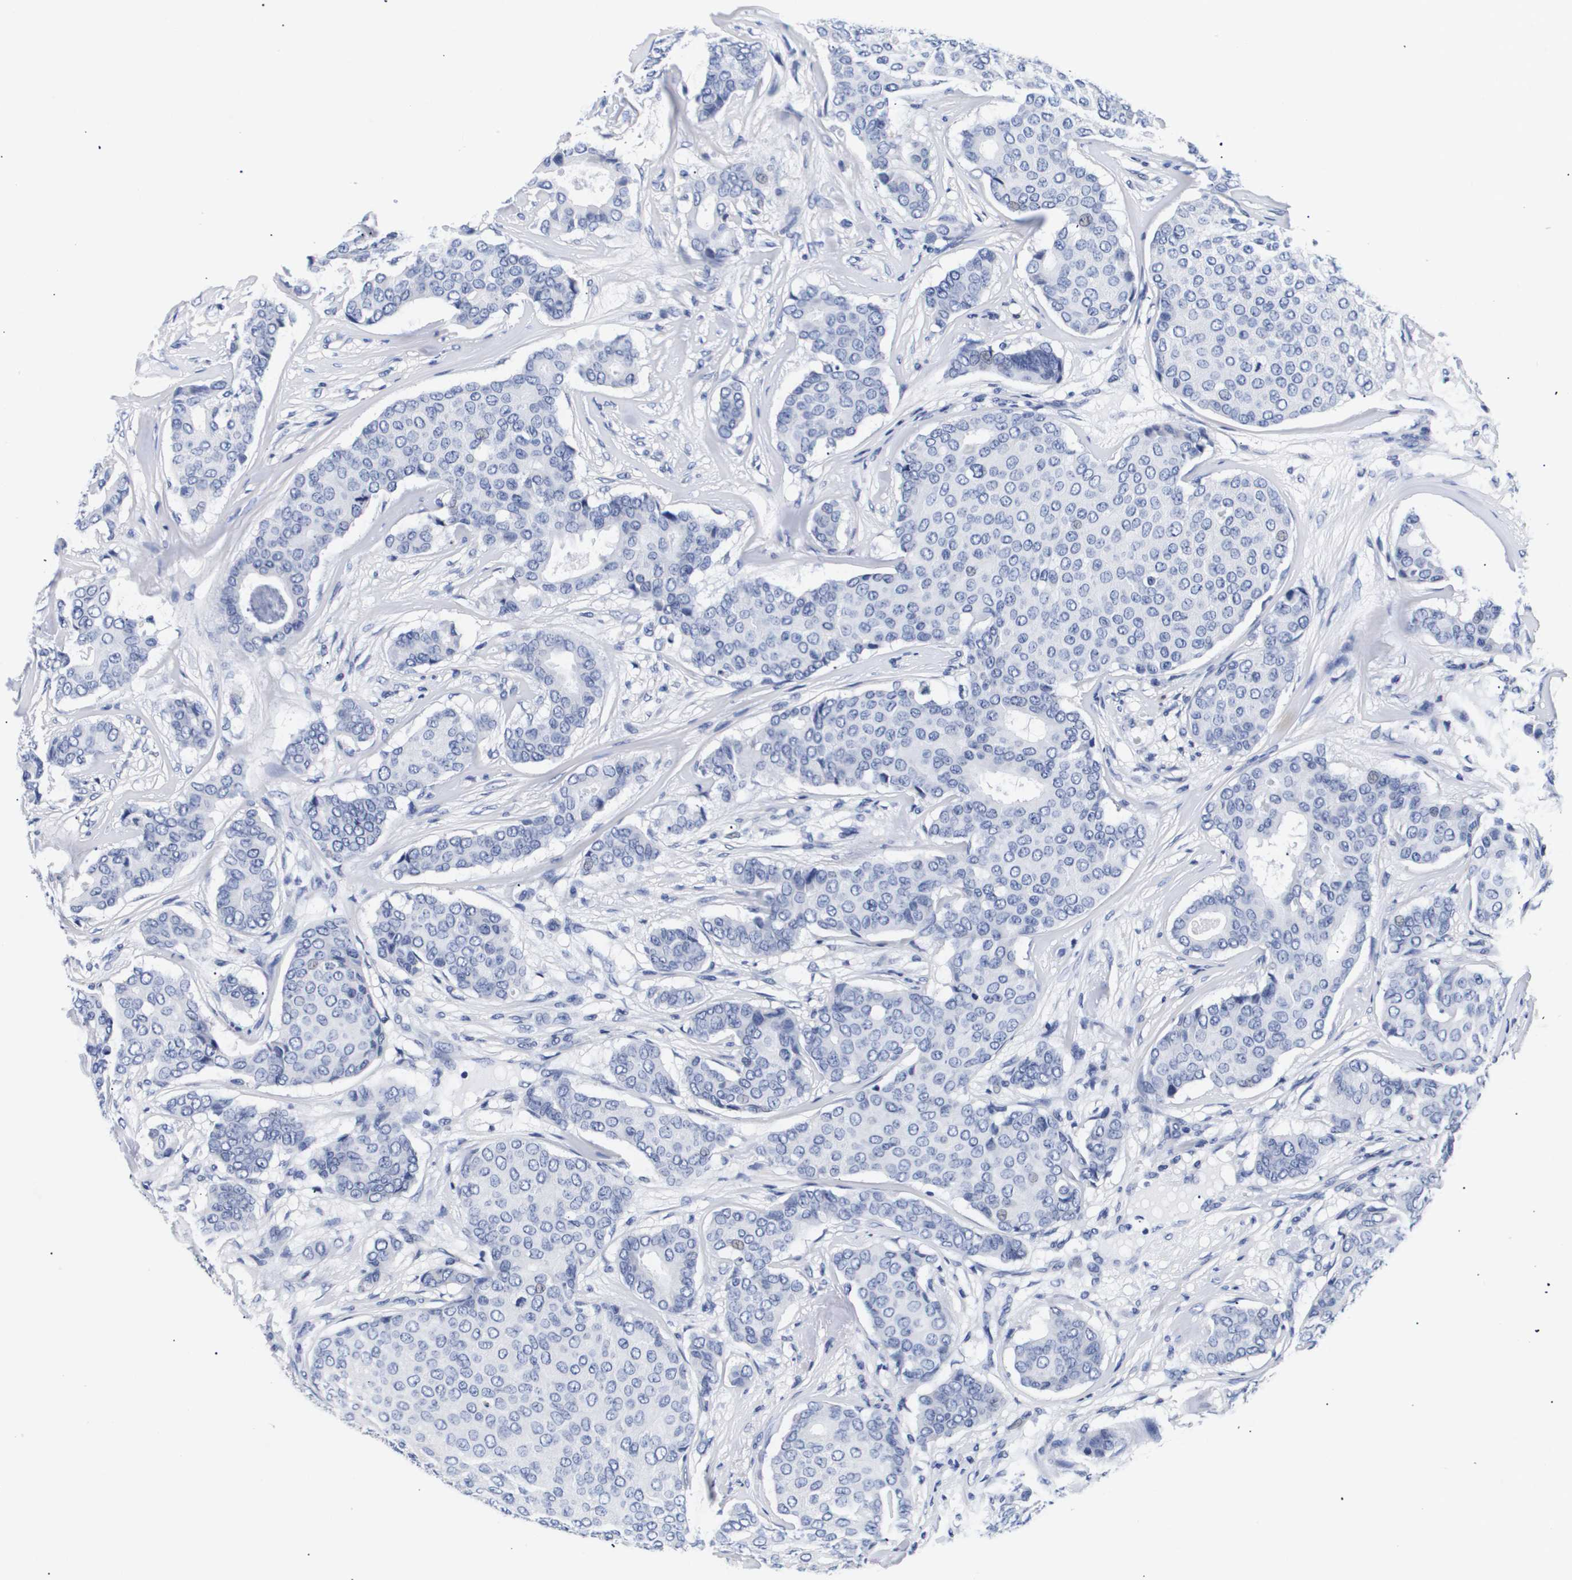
{"staining": {"intensity": "negative", "quantity": "none", "location": "none"}, "tissue": "breast cancer", "cell_type": "Tumor cells", "image_type": "cancer", "snomed": [{"axis": "morphology", "description": "Duct carcinoma"}, {"axis": "topography", "description": "Breast"}], "caption": "This is an immunohistochemistry image of human breast cancer (intraductal carcinoma). There is no positivity in tumor cells.", "gene": "ATP6V0A4", "patient": {"sex": "female", "age": 75}}